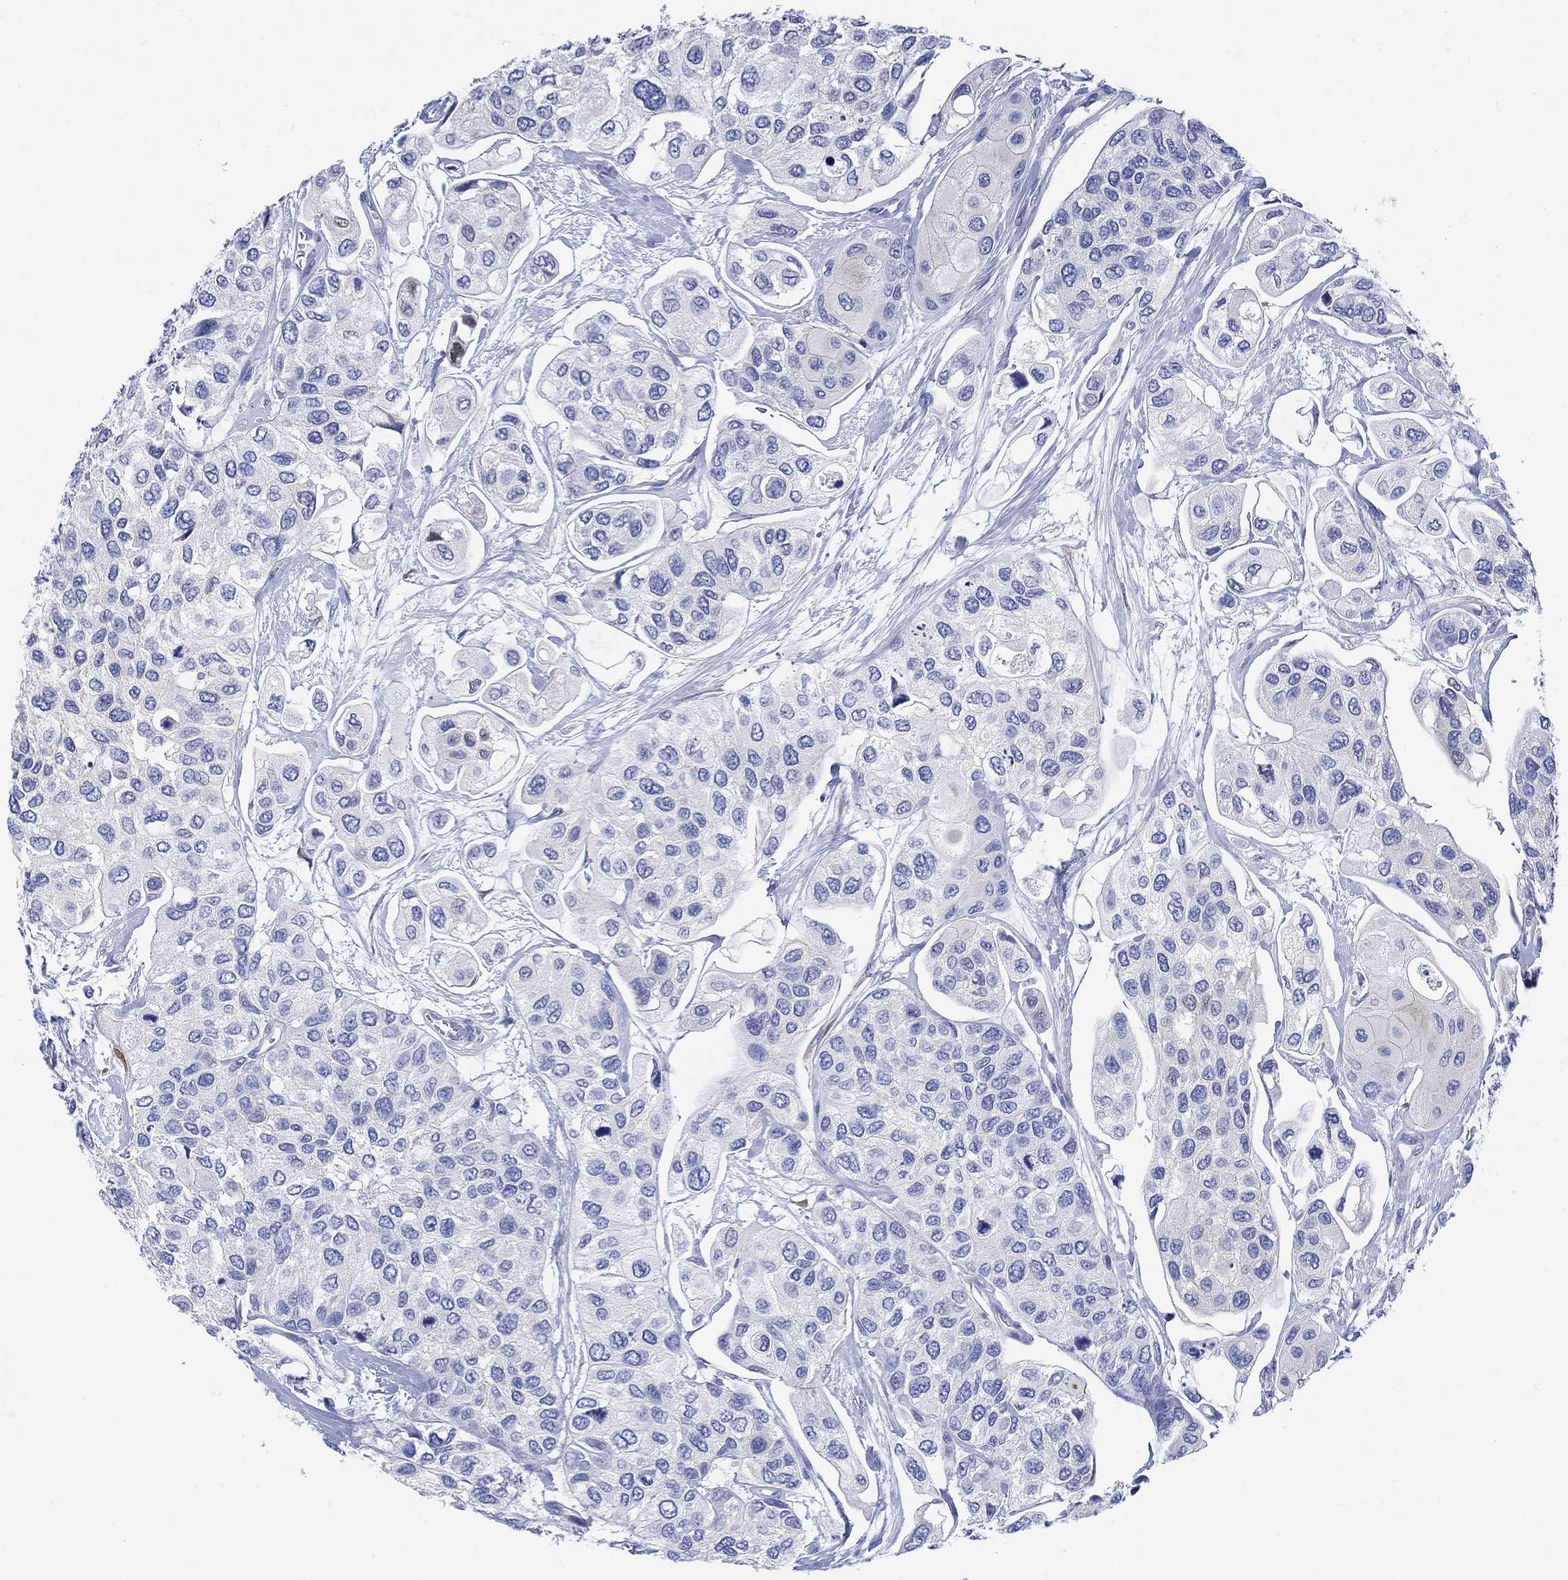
{"staining": {"intensity": "negative", "quantity": "none", "location": "none"}, "tissue": "urothelial cancer", "cell_type": "Tumor cells", "image_type": "cancer", "snomed": [{"axis": "morphology", "description": "Urothelial carcinoma, High grade"}, {"axis": "topography", "description": "Urinary bladder"}], "caption": "IHC histopathology image of neoplastic tissue: urothelial cancer stained with DAB (3,3'-diaminobenzidine) demonstrates no significant protein expression in tumor cells.", "gene": "MYL1", "patient": {"sex": "male", "age": 77}}